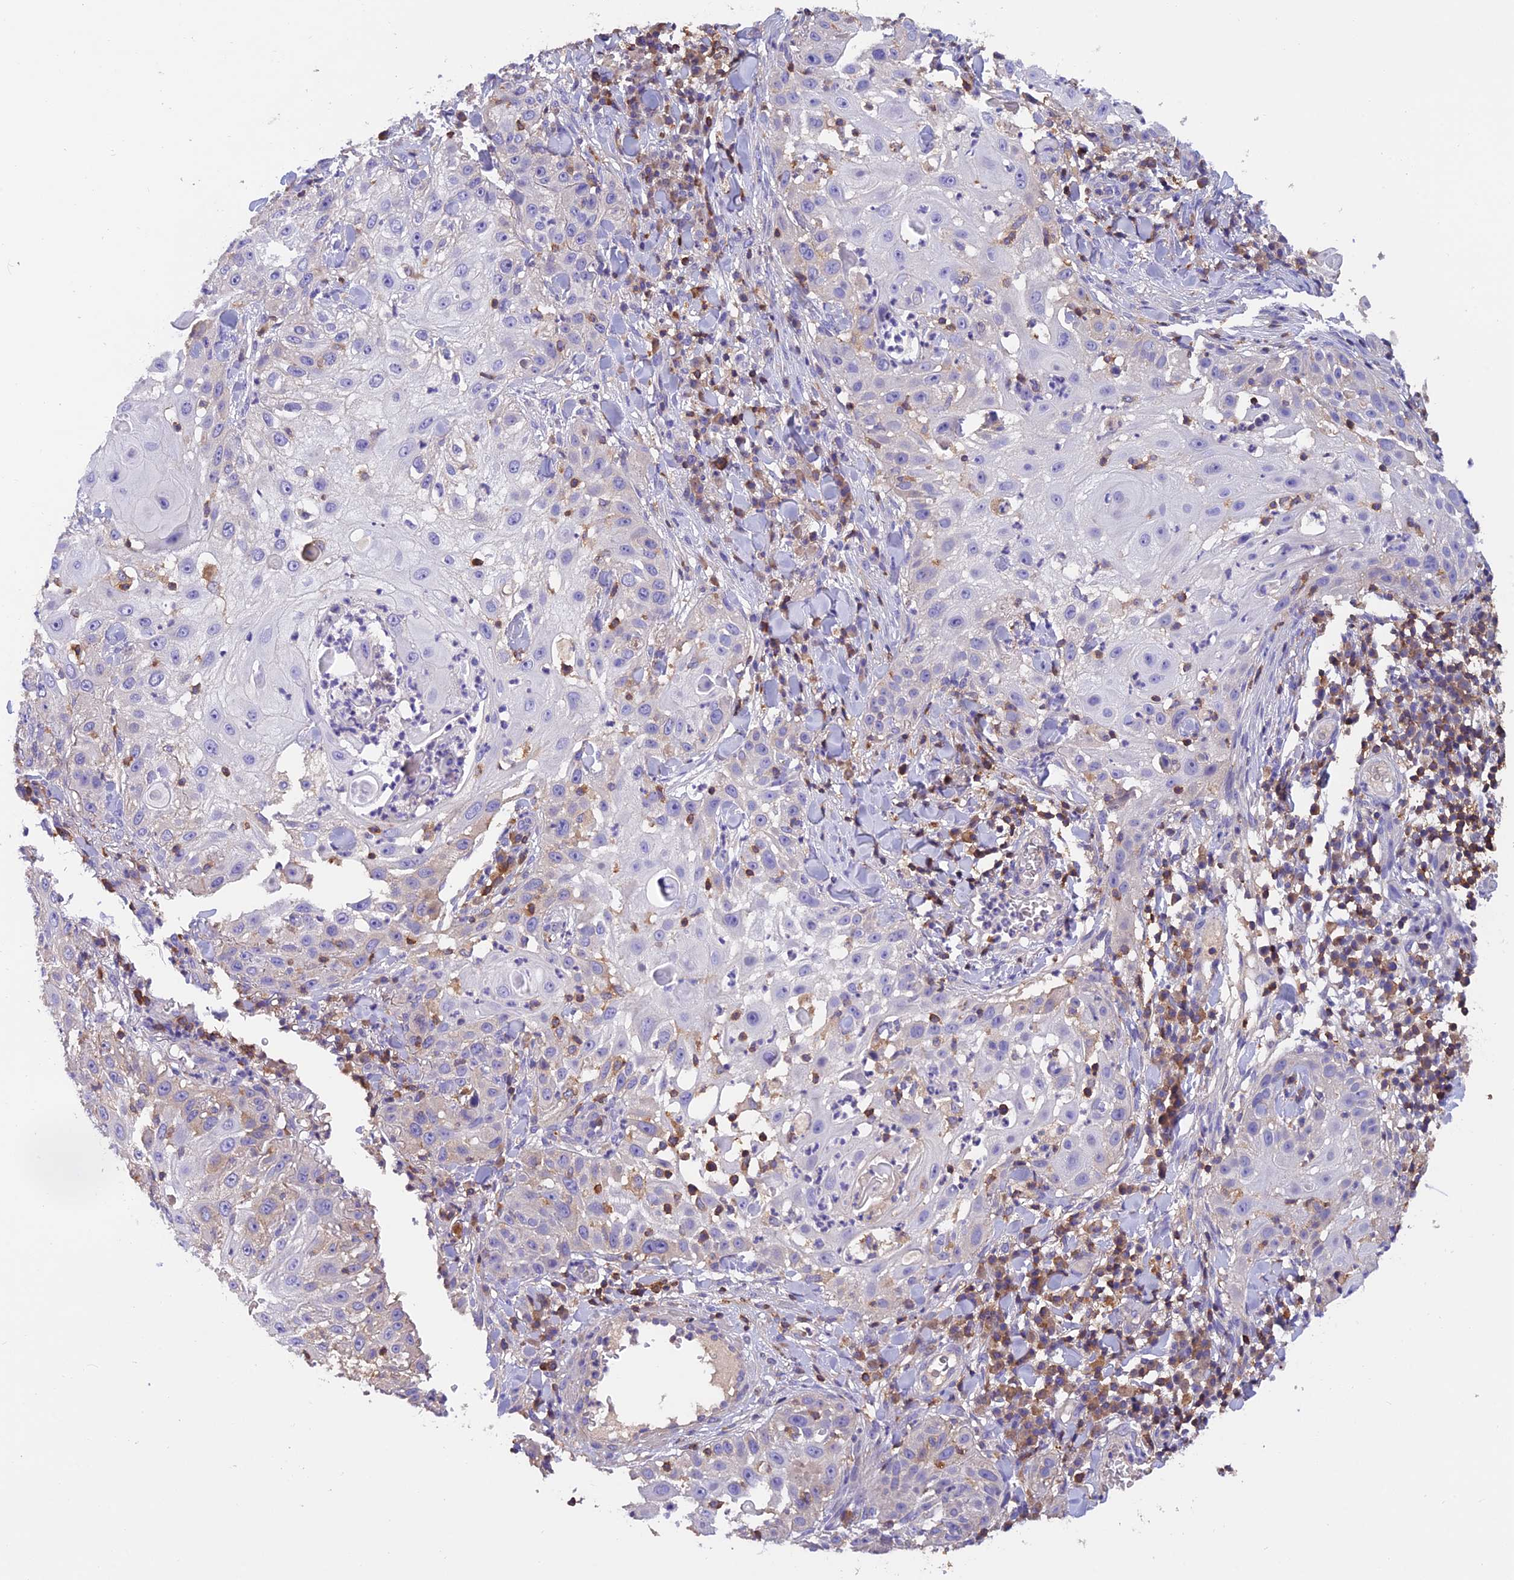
{"staining": {"intensity": "negative", "quantity": "none", "location": "none"}, "tissue": "skin cancer", "cell_type": "Tumor cells", "image_type": "cancer", "snomed": [{"axis": "morphology", "description": "Squamous cell carcinoma, NOS"}, {"axis": "topography", "description": "Skin"}], "caption": "DAB (3,3'-diaminobenzidine) immunohistochemical staining of human skin cancer (squamous cell carcinoma) displays no significant expression in tumor cells. (DAB IHC, high magnification).", "gene": "LPXN", "patient": {"sex": "female", "age": 44}}